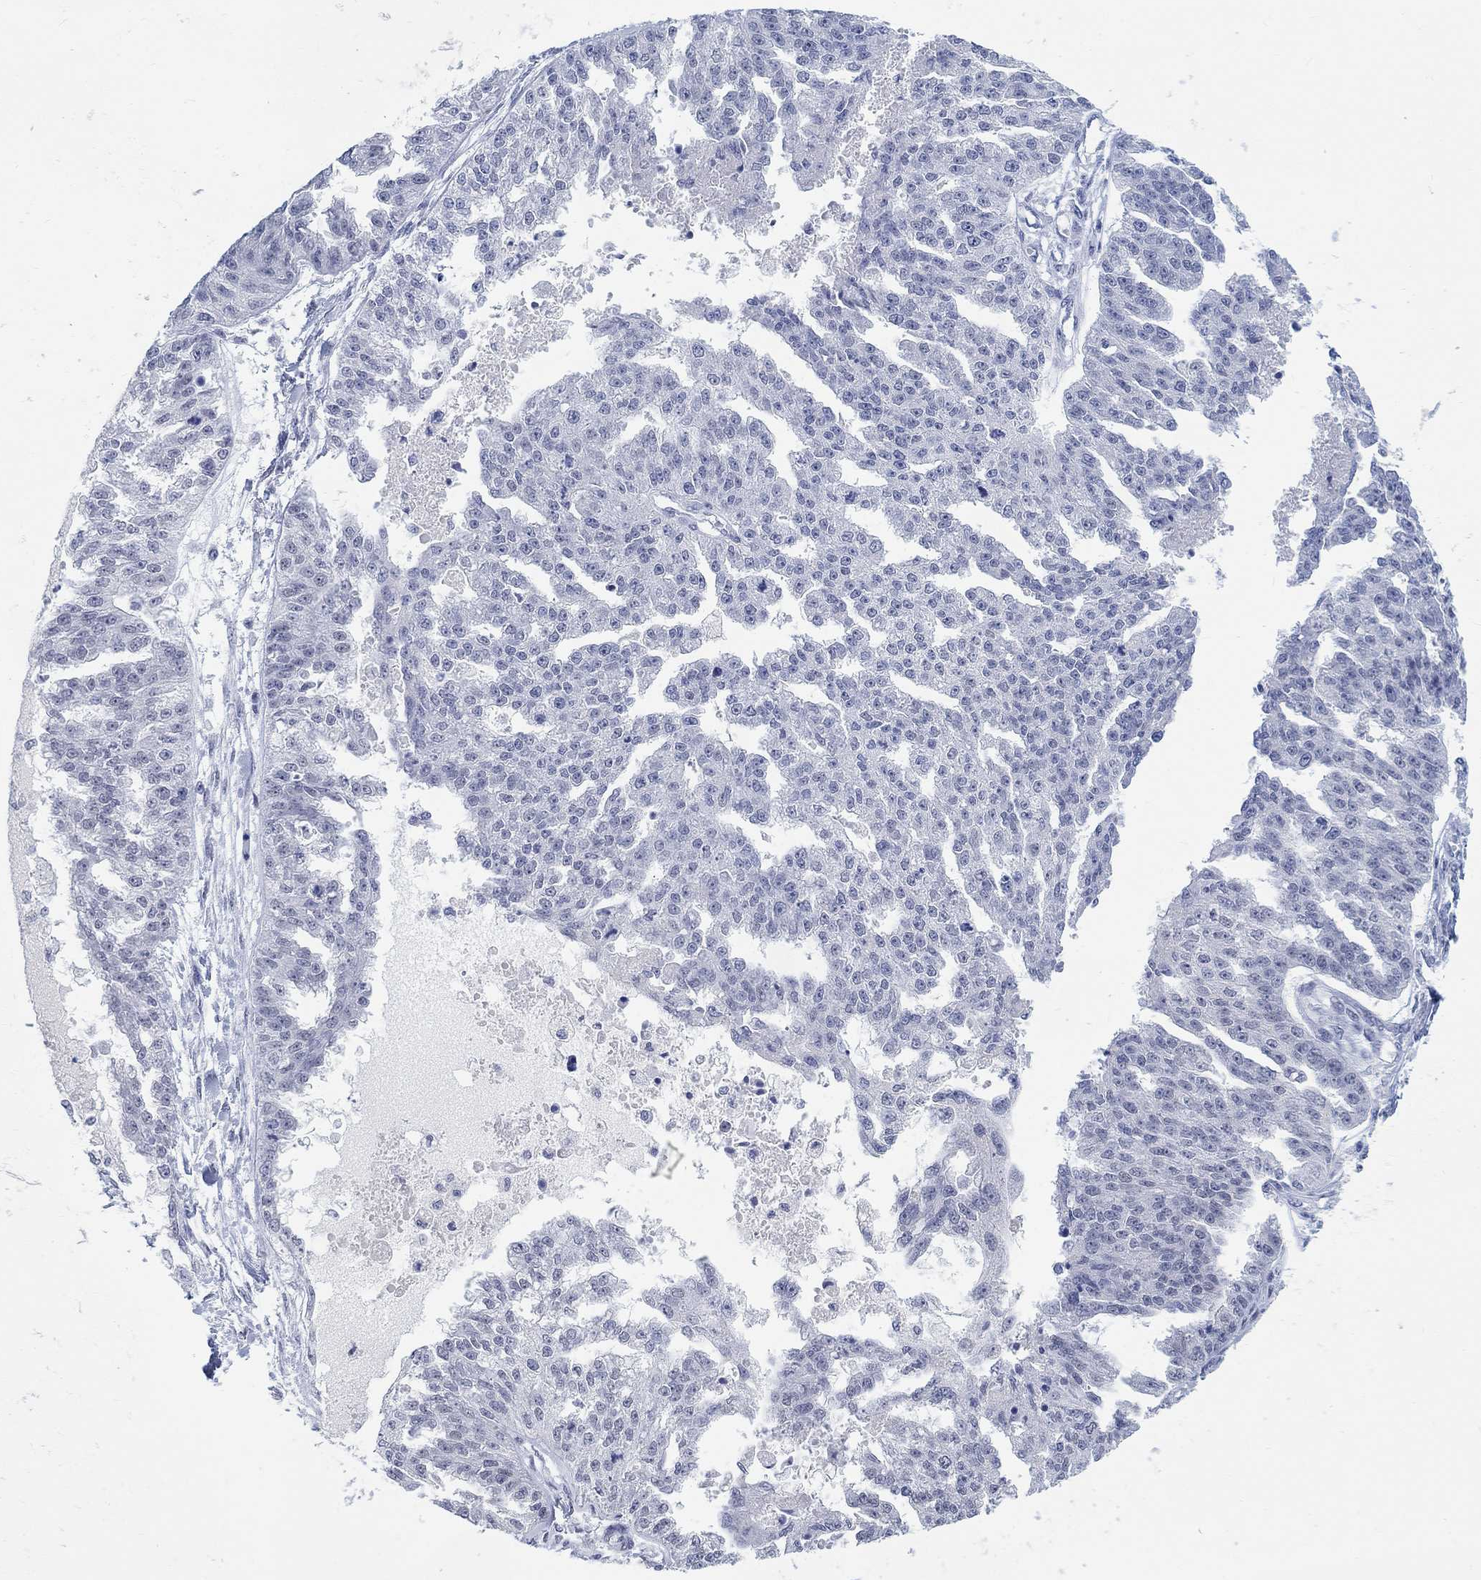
{"staining": {"intensity": "negative", "quantity": "none", "location": "none"}, "tissue": "ovarian cancer", "cell_type": "Tumor cells", "image_type": "cancer", "snomed": [{"axis": "morphology", "description": "Cystadenocarcinoma, serous, NOS"}, {"axis": "topography", "description": "Ovary"}], "caption": "Immunohistochemistry (IHC) of serous cystadenocarcinoma (ovarian) displays no positivity in tumor cells.", "gene": "ANKS1B", "patient": {"sex": "female", "age": 58}}